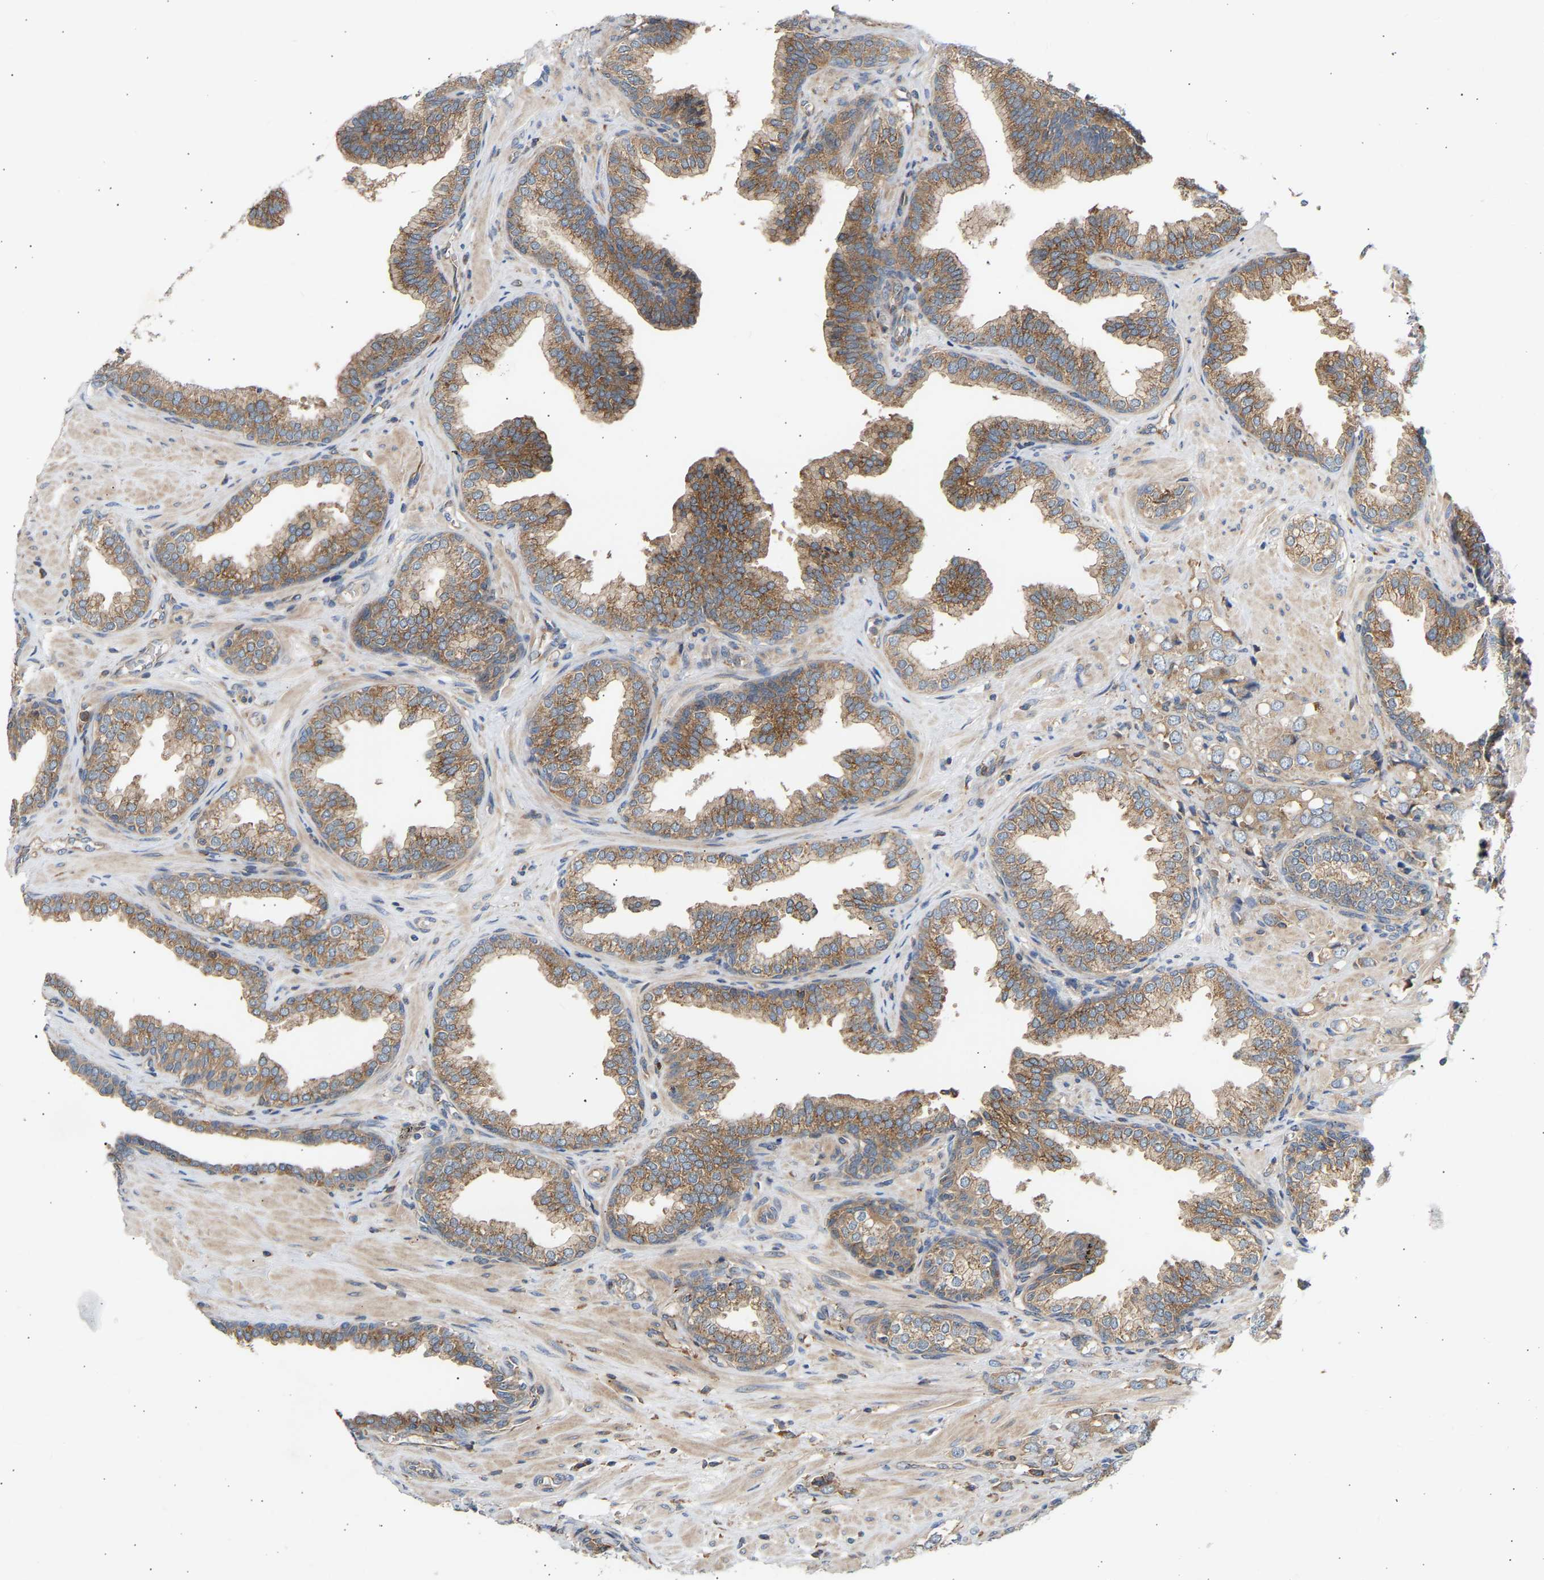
{"staining": {"intensity": "moderate", "quantity": ">75%", "location": "cytoplasmic/membranous"}, "tissue": "prostate cancer", "cell_type": "Tumor cells", "image_type": "cancer", "snomed": [{"axis": "morphology", "description": "Adenocarcinoma, High grade"}, {"axis": "topography", "description": "Prostate"}], "caption": "Prostate cancer (adenocarcinoma (high-grade)) stained with a brown dye reveals moderate cytoplasmic/membranous positive expression in approximately >75% of tumor cells.", "gene": "GCN1", "patient": {"sex": "male", "age": 52}}